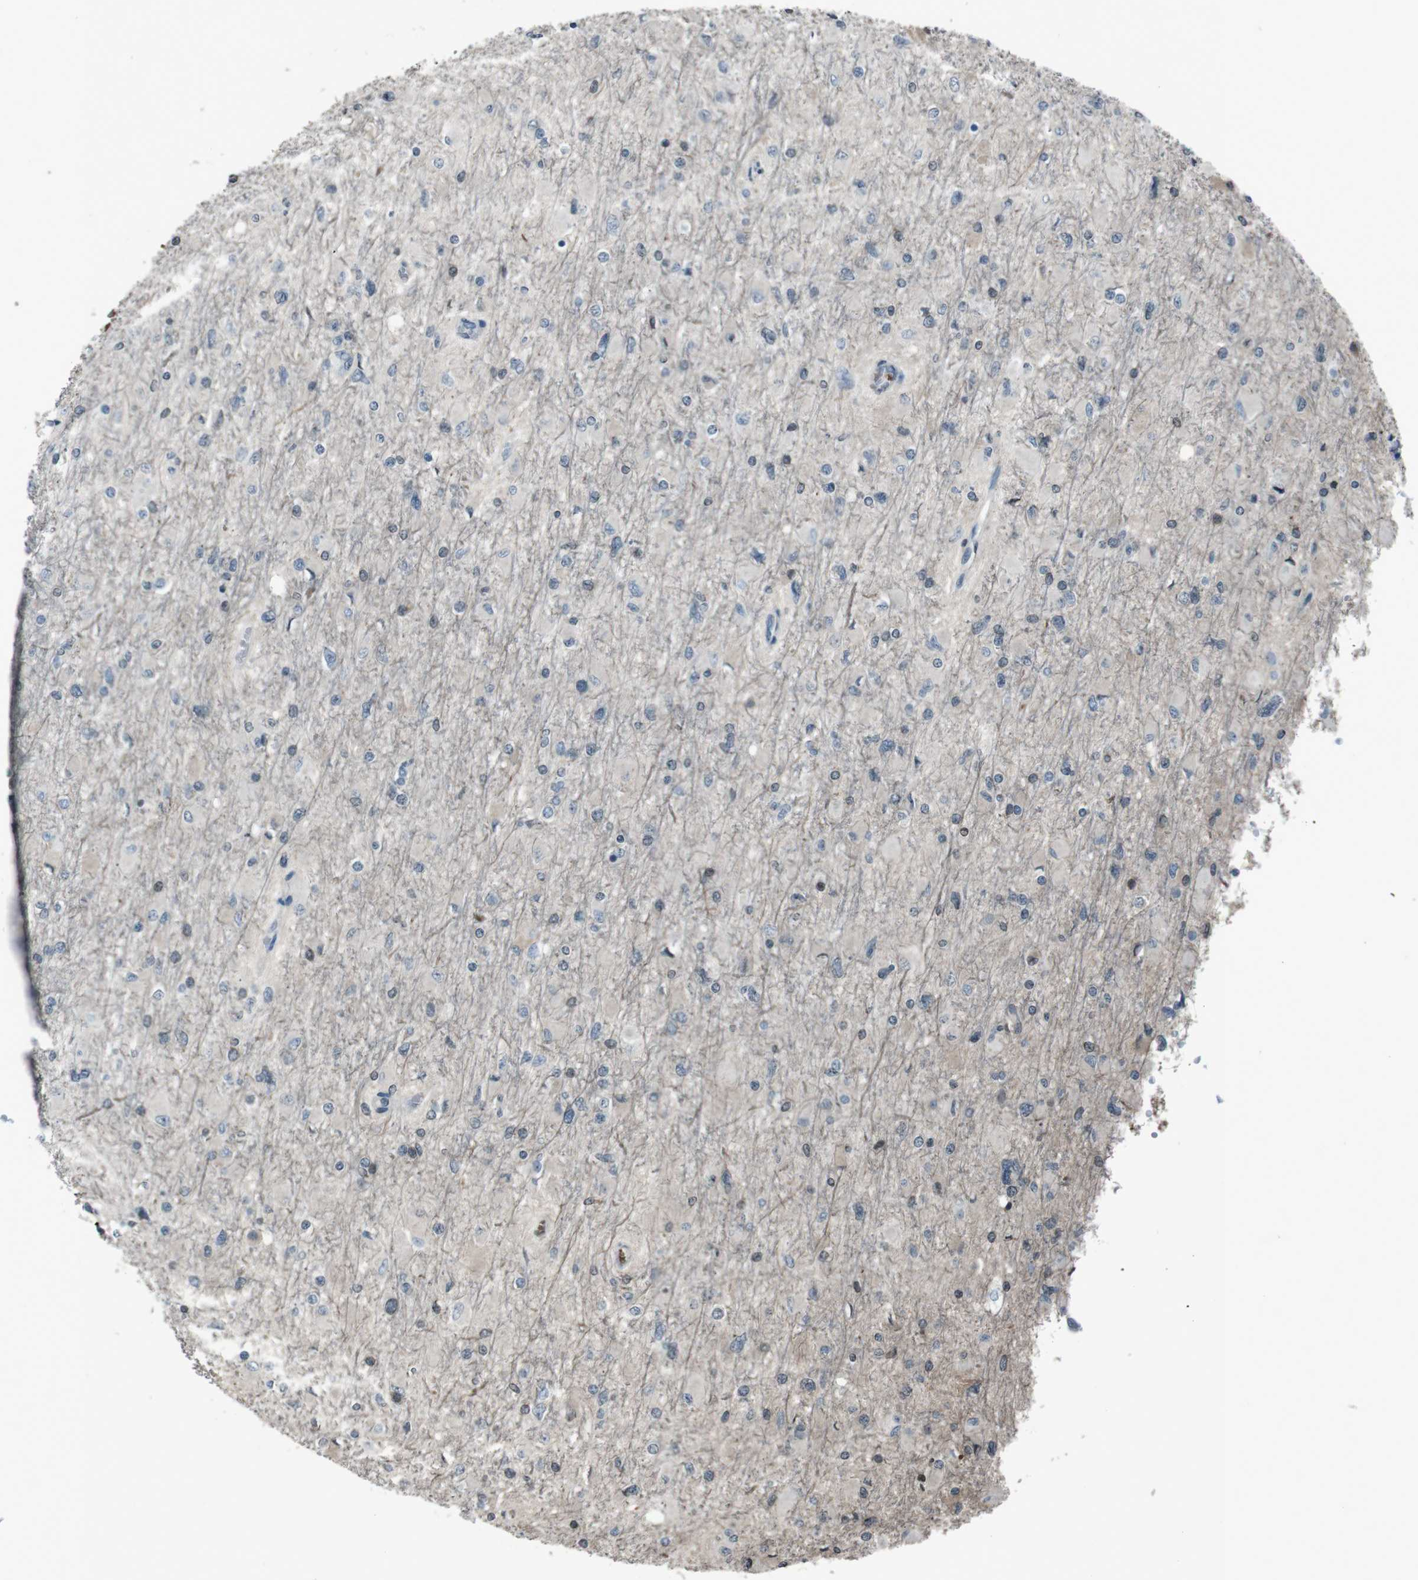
{"staining": {"intensity": "negative", "quantity": "none", "location": "none"}, "tissue": "glioma", "cell_type": "Tumor cells", "image_type": "cancer", "snomed": [{"axis": "morphology", "description": "Glioma, malignant, High grade"}, {"axis": "topography", "description": "Cerebral cortex"}], "caption": "There is no significant staining in tumor cells of glioma.", "gene": "UGT1A6", "patient": {"sex": "female", "age": 36}}